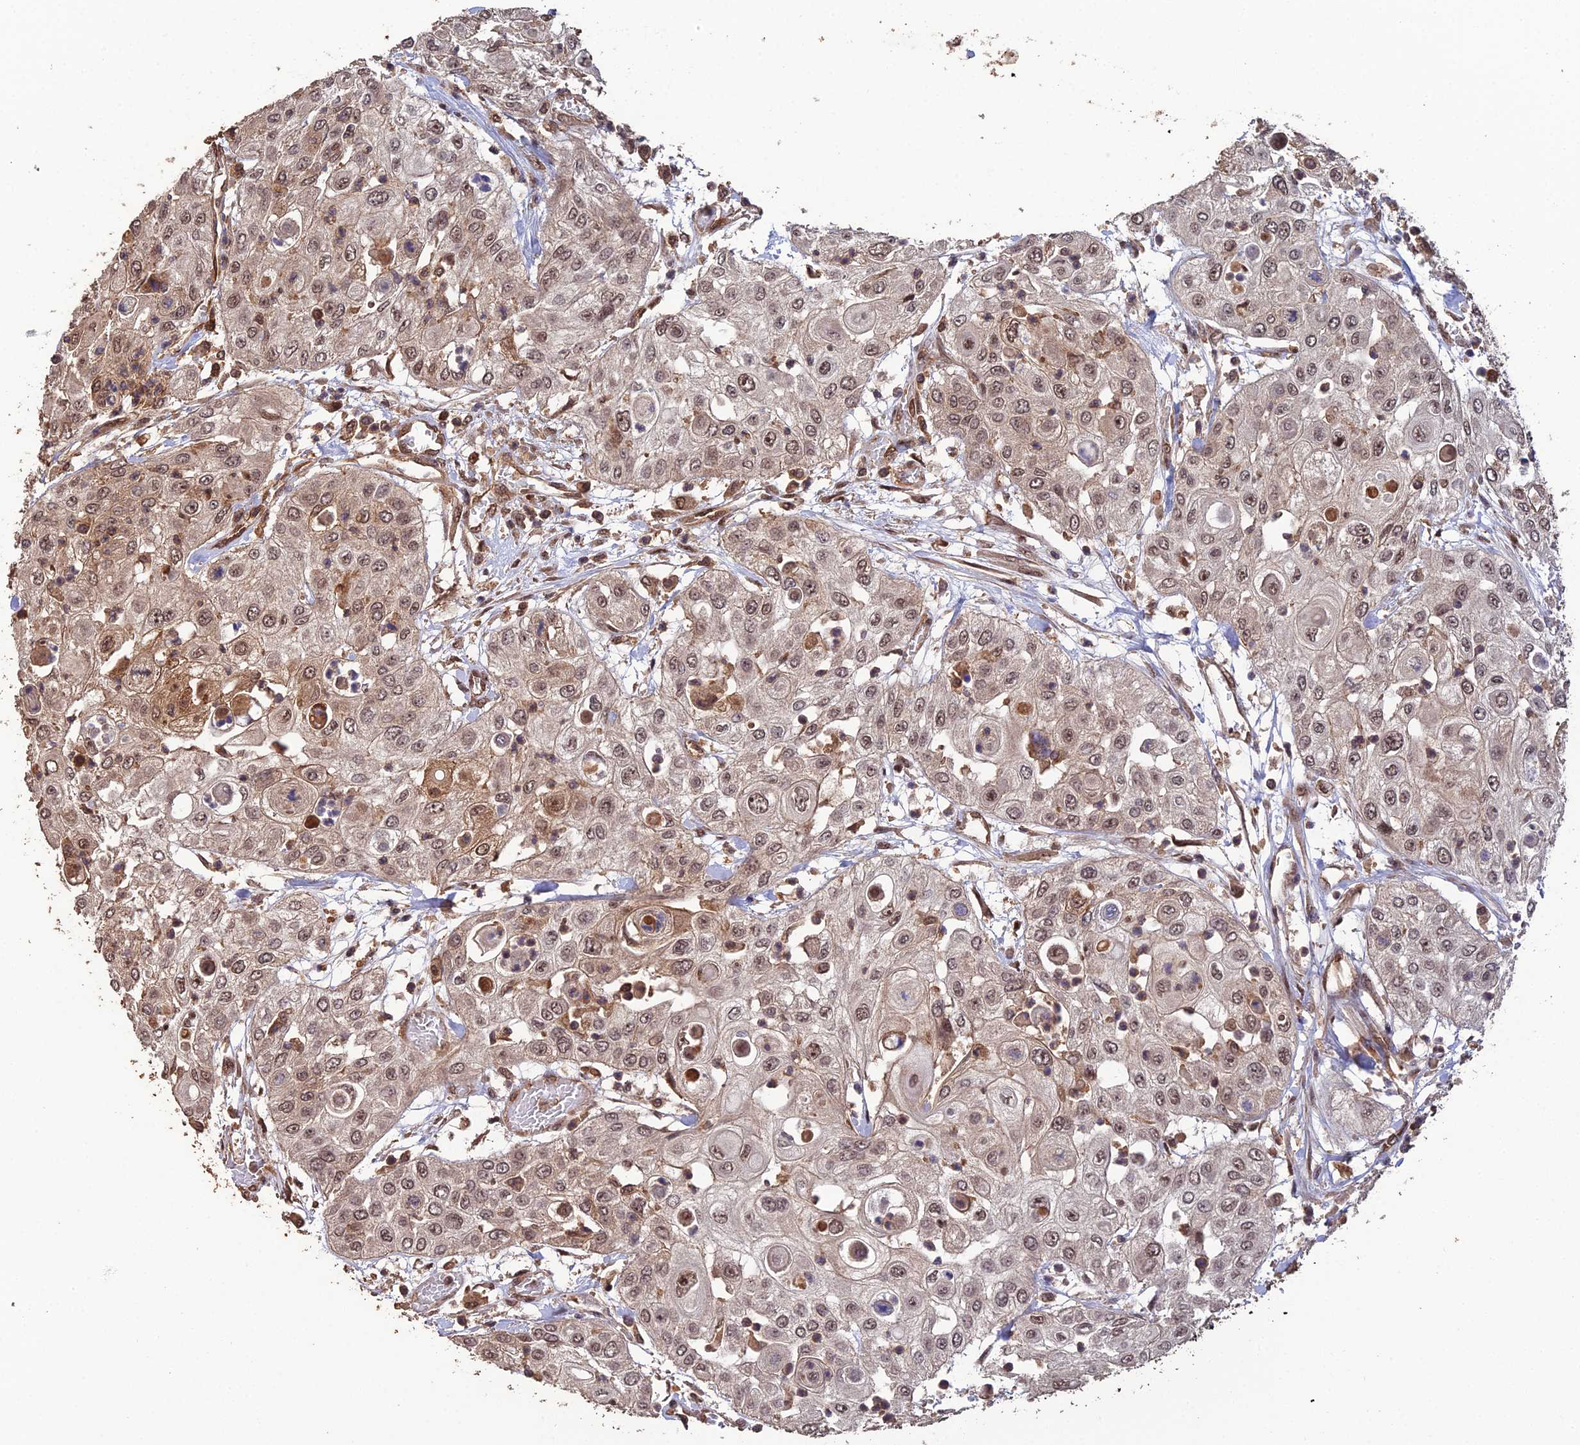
{"staining": {"intensity": "moderate", "quantity": ">75%", "location": "cytoplasmic/membranous,nuclear"}, "tissue": "urothelial cancer", "cell_type": "Tumor cells", "image_type": "cancer", "snomed": [{"axis": "morphology", "description": "Urothelial carcinoma, High grade"}, {"axis": "topography", "description": "Urinary bladder"}], "caption": "Human urothelial cancer stained for a protein (brown) exhibits moderate cytoplasmic/membranous and nuclear positive positivity in approximately >75% of tumor cells.", "gene": "RALGAPA2", "patient": {"sex": "female", "age": 79}}